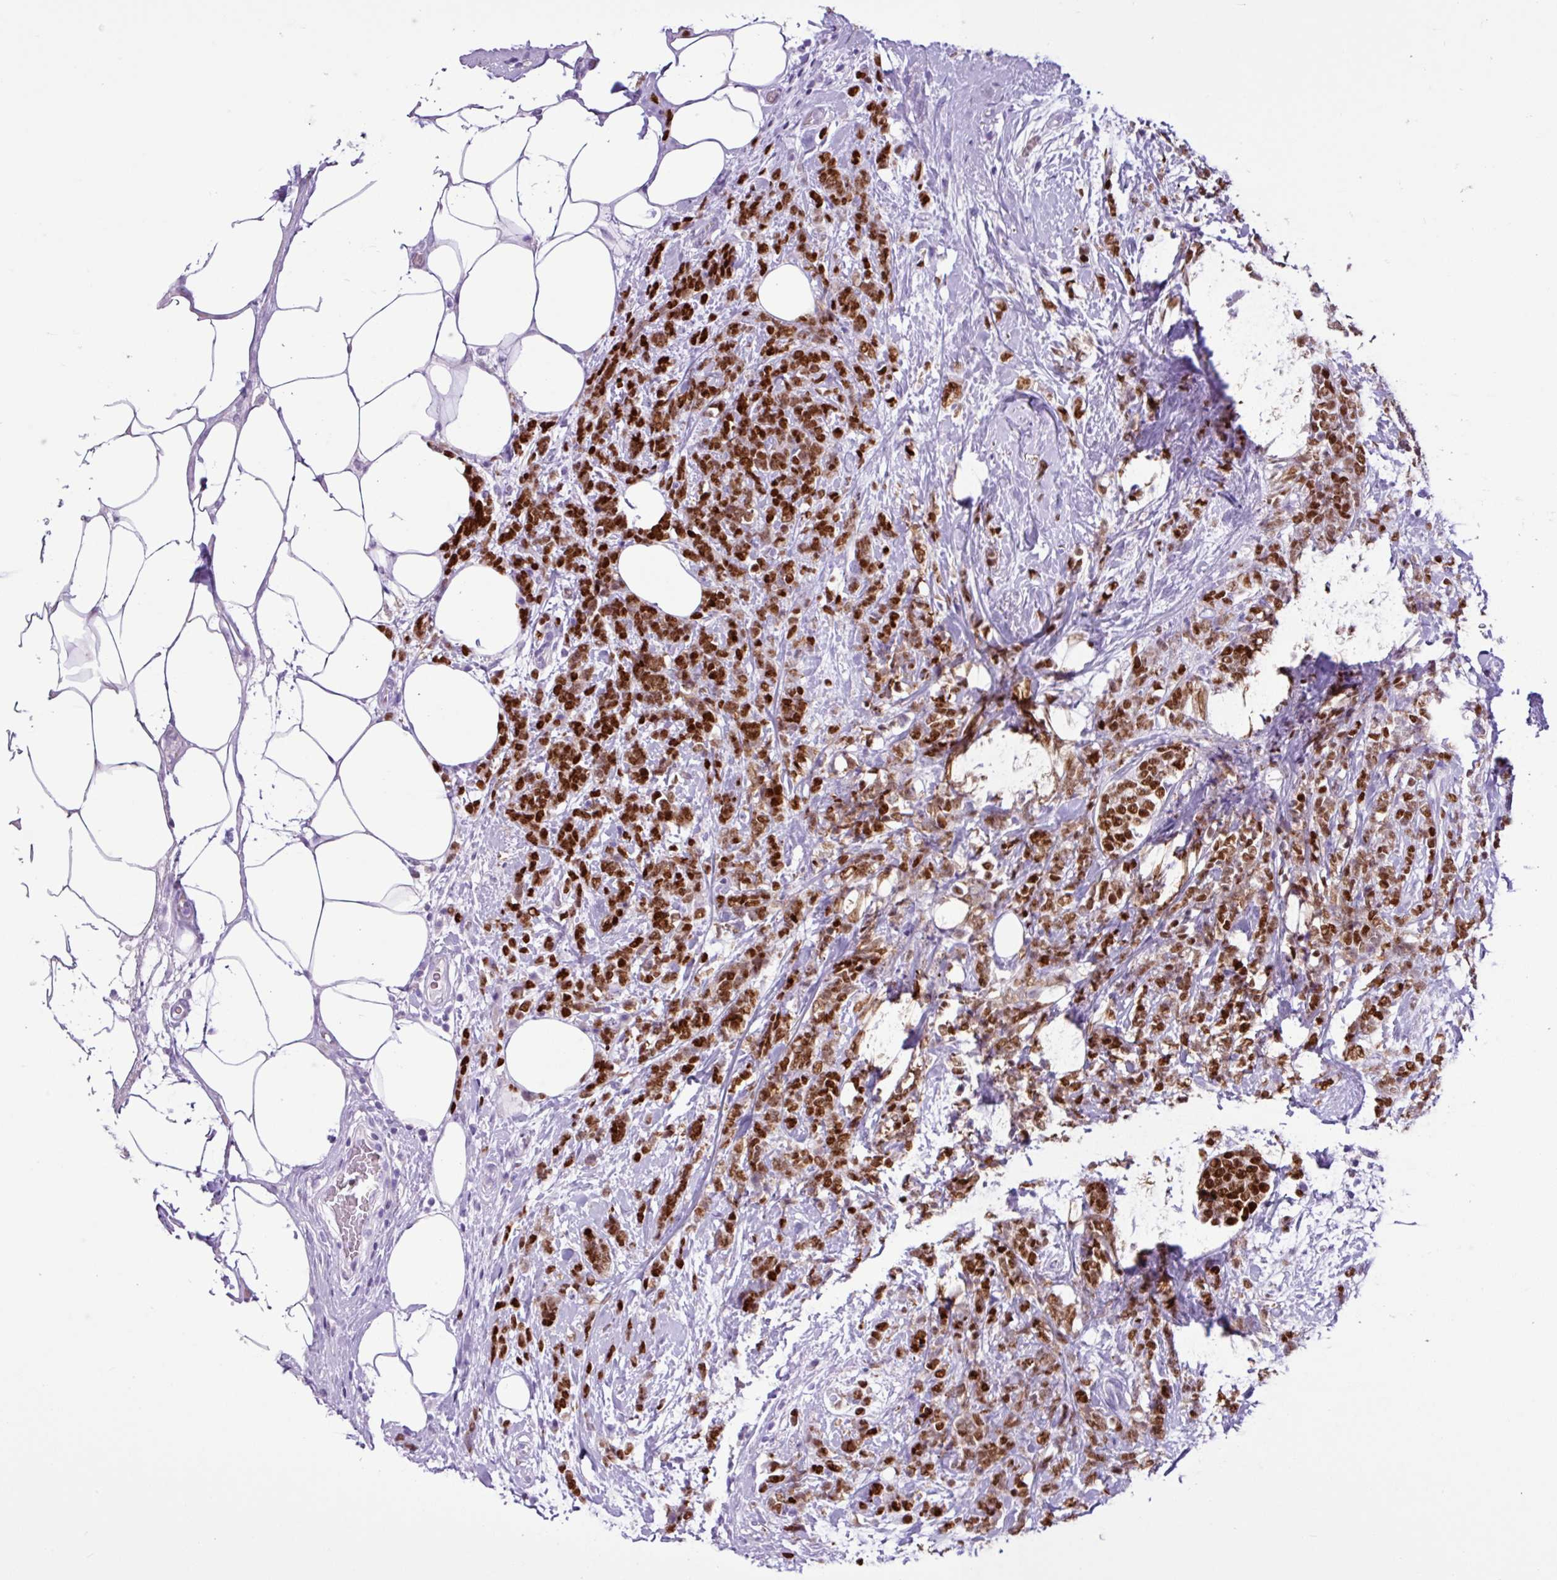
{"staining": {"intensity": "moderate", "quantity": ">75%", "location": "nuclear"}, "tissue": "breast cancer", "cell_type": "Tumor cells", "image_type": "cancer", "snomed": [{"axis": "morphology", "description": "Lobular carcinoma"}, {"axis": "topography", "description": "Breast"}], "caption": "Protein staining of breast cancer tissue exhibits moderate nuclear expression in about >75% of tumor cells.", "gene": "PGR", "patient": {"sex": "female", "age": 58}}